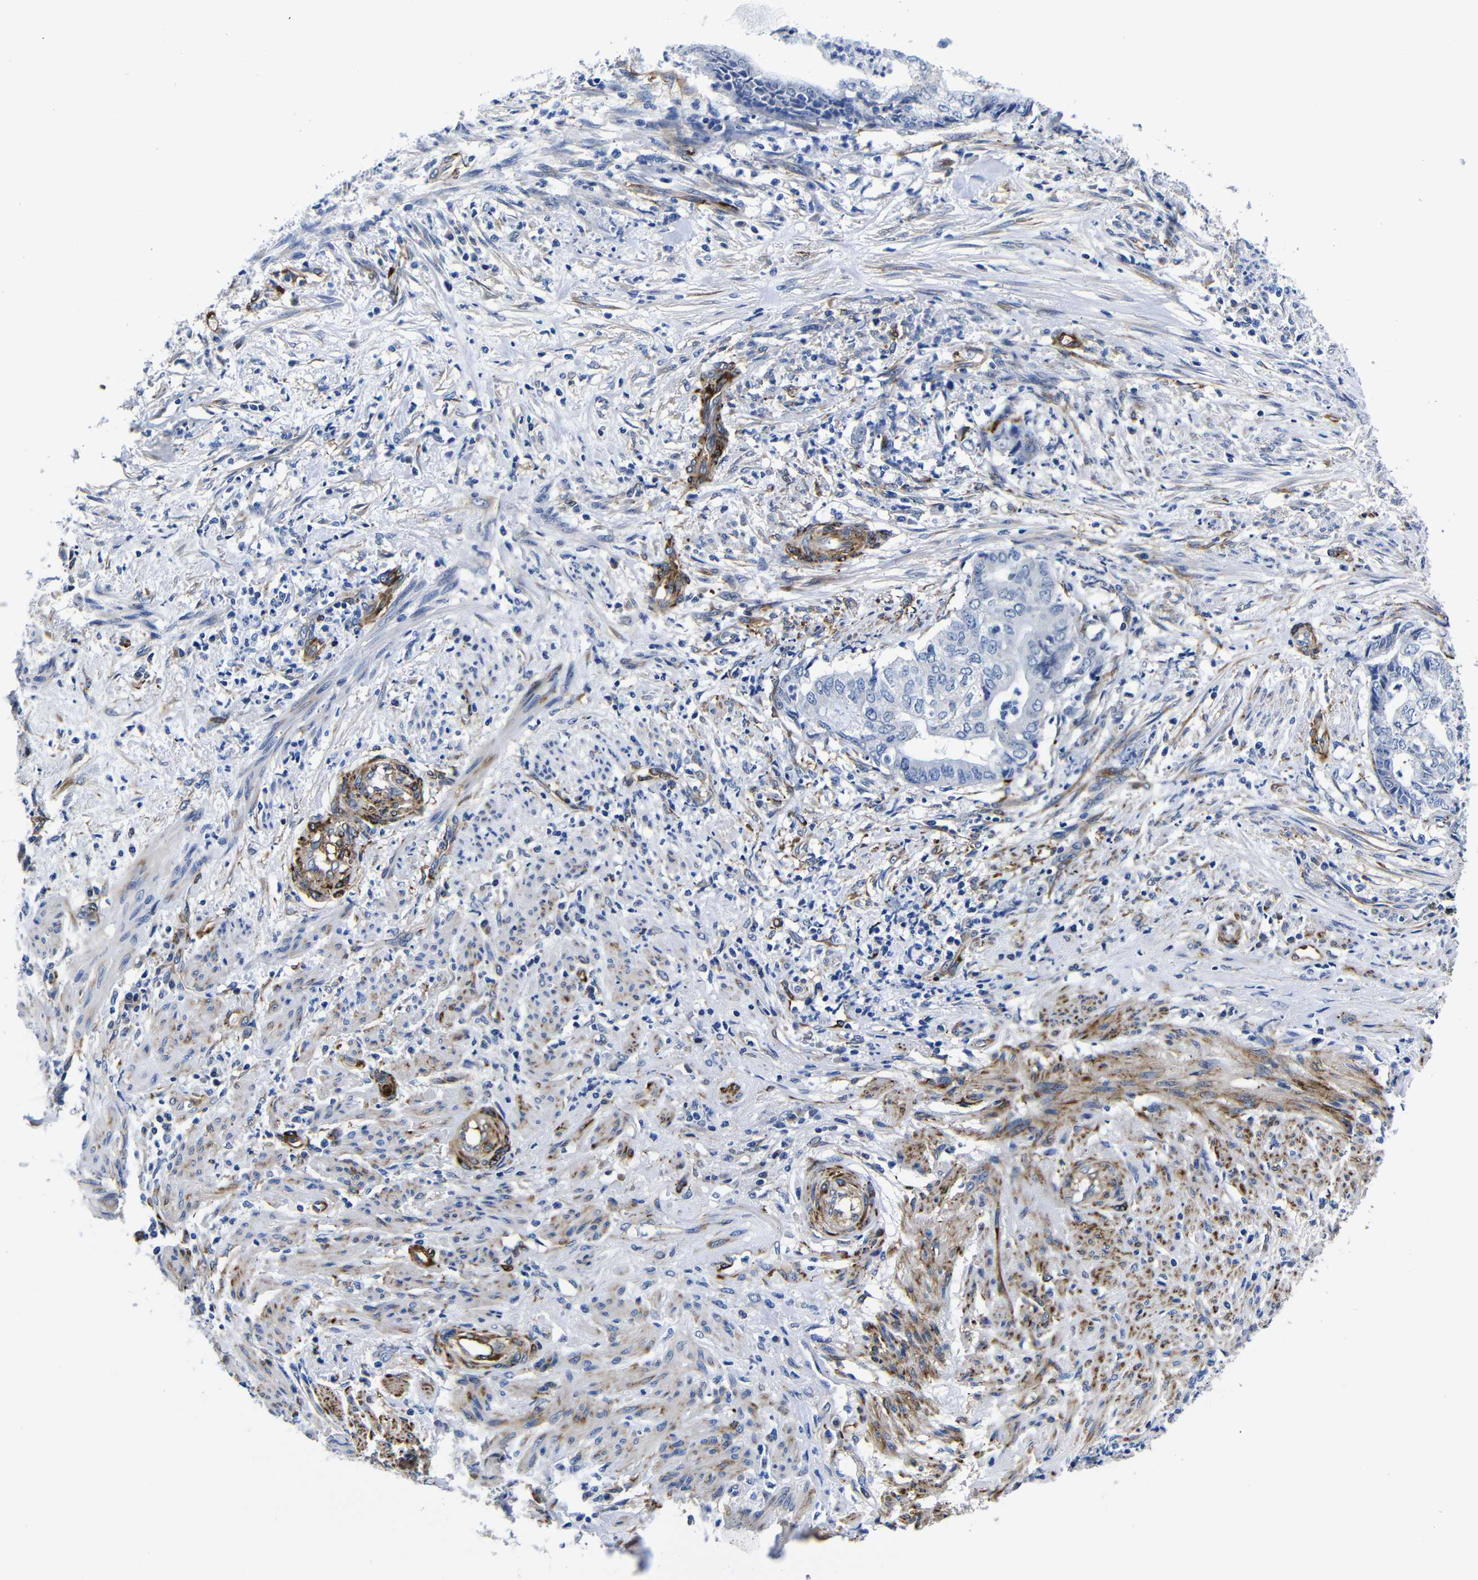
{"staining": {"intensity": "negative", "quantity": "none", "location": "none"}, "tissue": "endometrial cancer", "cell_type": "Tumor cells", "image_type": "cancer", "snomed": [{"axis": "morphology", "description": "Necrosis, NOS"}, {"axis": "morphology", "description": "Adenocarcinoma, NOS"}, {"axis": "topography", "description": "Endometrium"}], "caption": "Immunohistochemical staining of human endometrial cancer (adenocarcinoma) demonstrates no significant expression in tumor cells.", "gene": "LRIG1", "patient": {"sex": "female", "age": 79}}